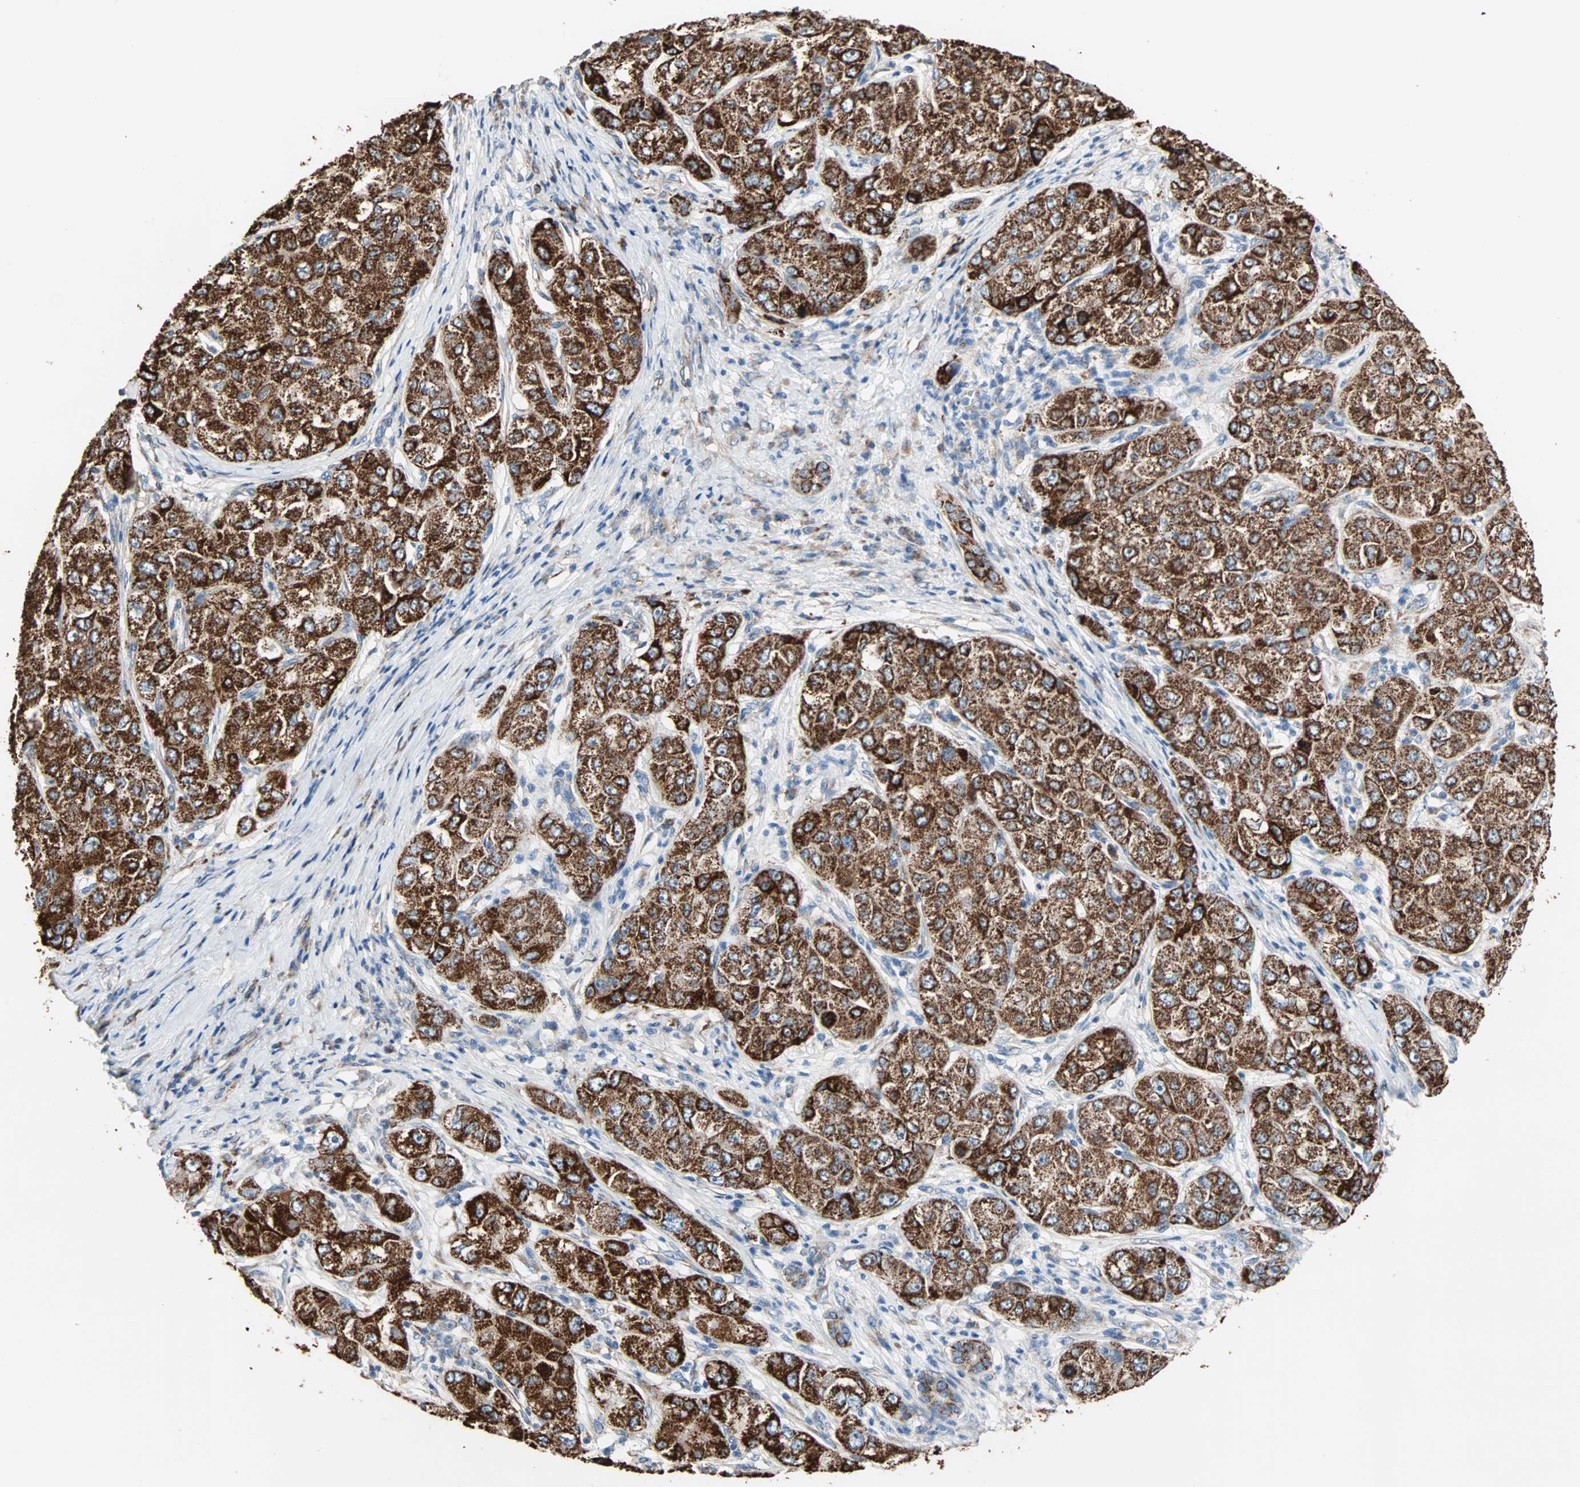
{"staining": {"intensity": "strong", "quantity": ">75%", "location": "cytoplasmic/membranous"}, "tissue": "liver cancer", "cell_type": "Tumor cells", "image_type": "cancer", "snomed": [{"axis": "morphology", "description": "Carcinoma, Hepatocellular, NOS"}, {"axis": "topography", "description": "Liver"}], "caption": "Immunohistochemical staining of human hepatocellular carcinoma (liver) displays high levels of strong cytoplasmic/membranous protein positivity in about >75% of tumor cells.", "gene": "TST", "patient": {"sex": "male", "age": 80}}